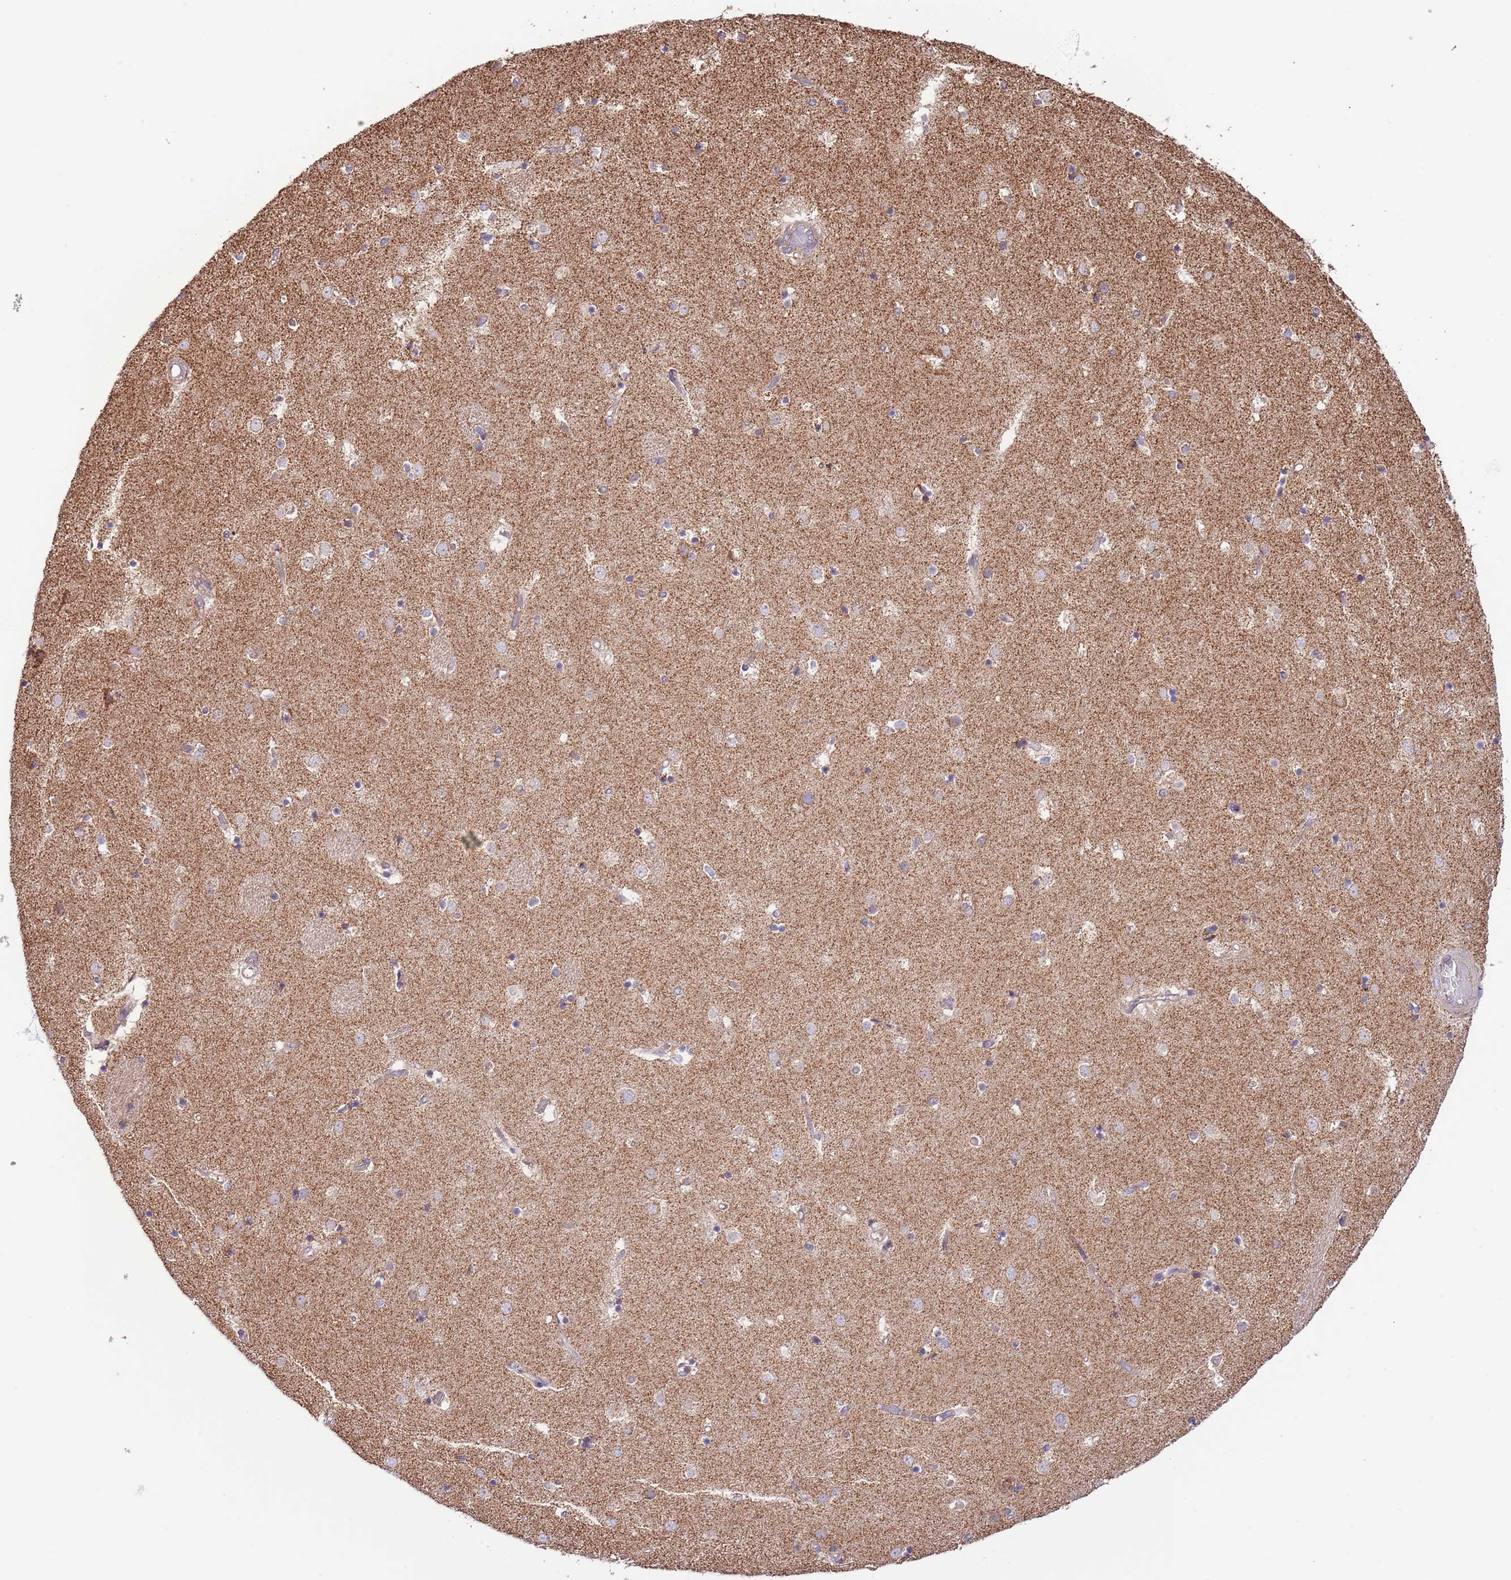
{"staining": {"intensity": "negative", "quantity": "none", "location": "none"}, "tissue": "caudate", "cell_type": "Glial cells", "image_type": "normal", "snomed": [{"axis": "morphology", "description": "Normal tissue, NOS"}, {"axis": "topography", "description": "Lateral ventricle wall"}], "caption": "Immunohistochemistry (IHC) image of benign human caudate stained for a protein (brown), which displays no staining in glial cells. The staining is performed using DAB brown chromogen with nuclei counter-stained in using hematoxylin.", "gene": "DNAJA3", "patient": {"sex": "female", "age": 52}}